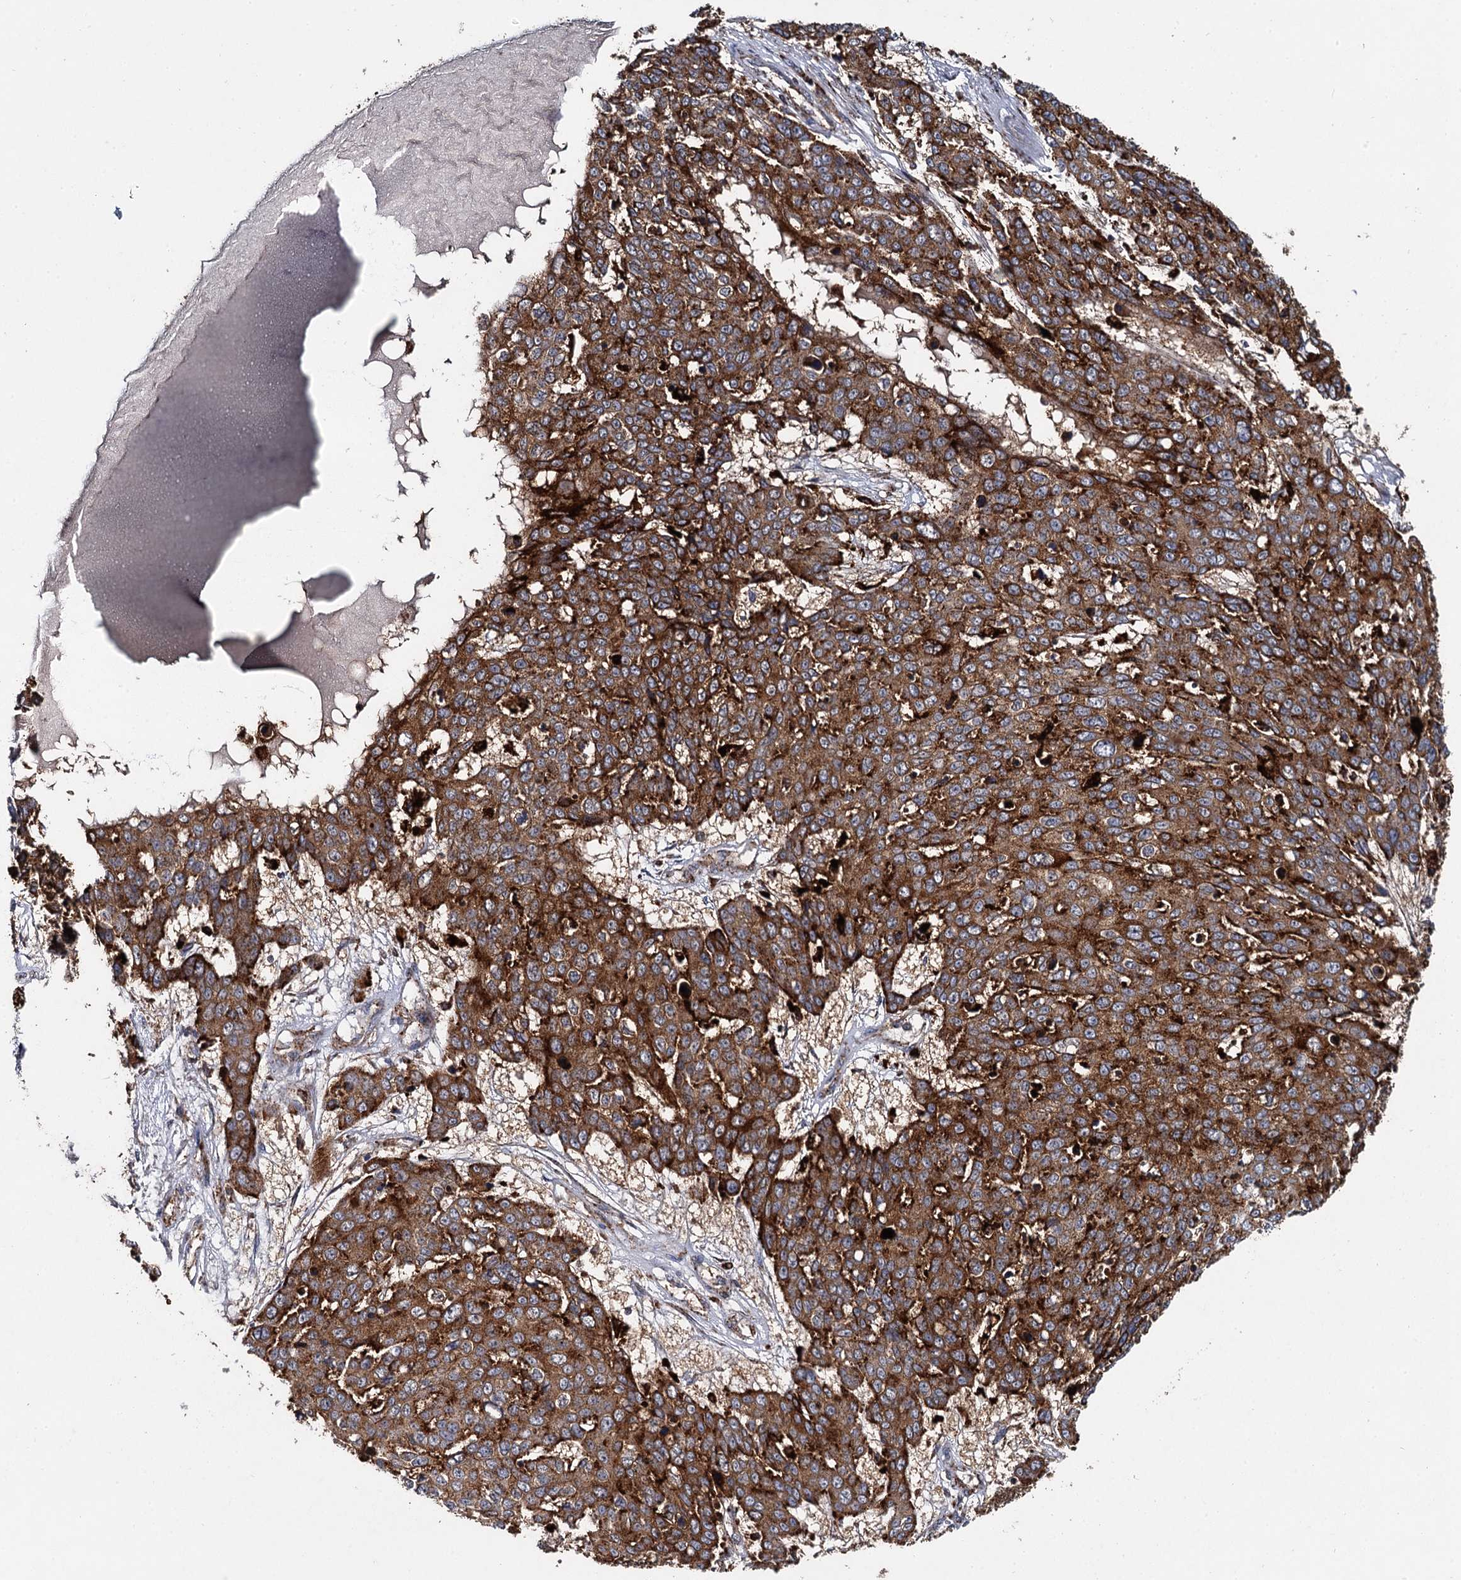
{"staining": {"intensity": "strong", "quantity": ">75%", "location": "cytoplasmic/membranous"}, "tissue": "skin cancer", "cell_type": "Tumor cells", "image_type": "cancer", "snomed": [{"axis": "morphology", "description": "Squamous cell carcinoma, NOS"}, {"axis": "topography", "description": "Skin"}], "caption": "Protein staining of skin cancer (squamous cell carcinoma) tissue demonstrates strong cytoplasmic/membranous expression in about >75% of tumor cells.", "gene": "GBA1", "patient": {"sex": "male", "age": 71}}